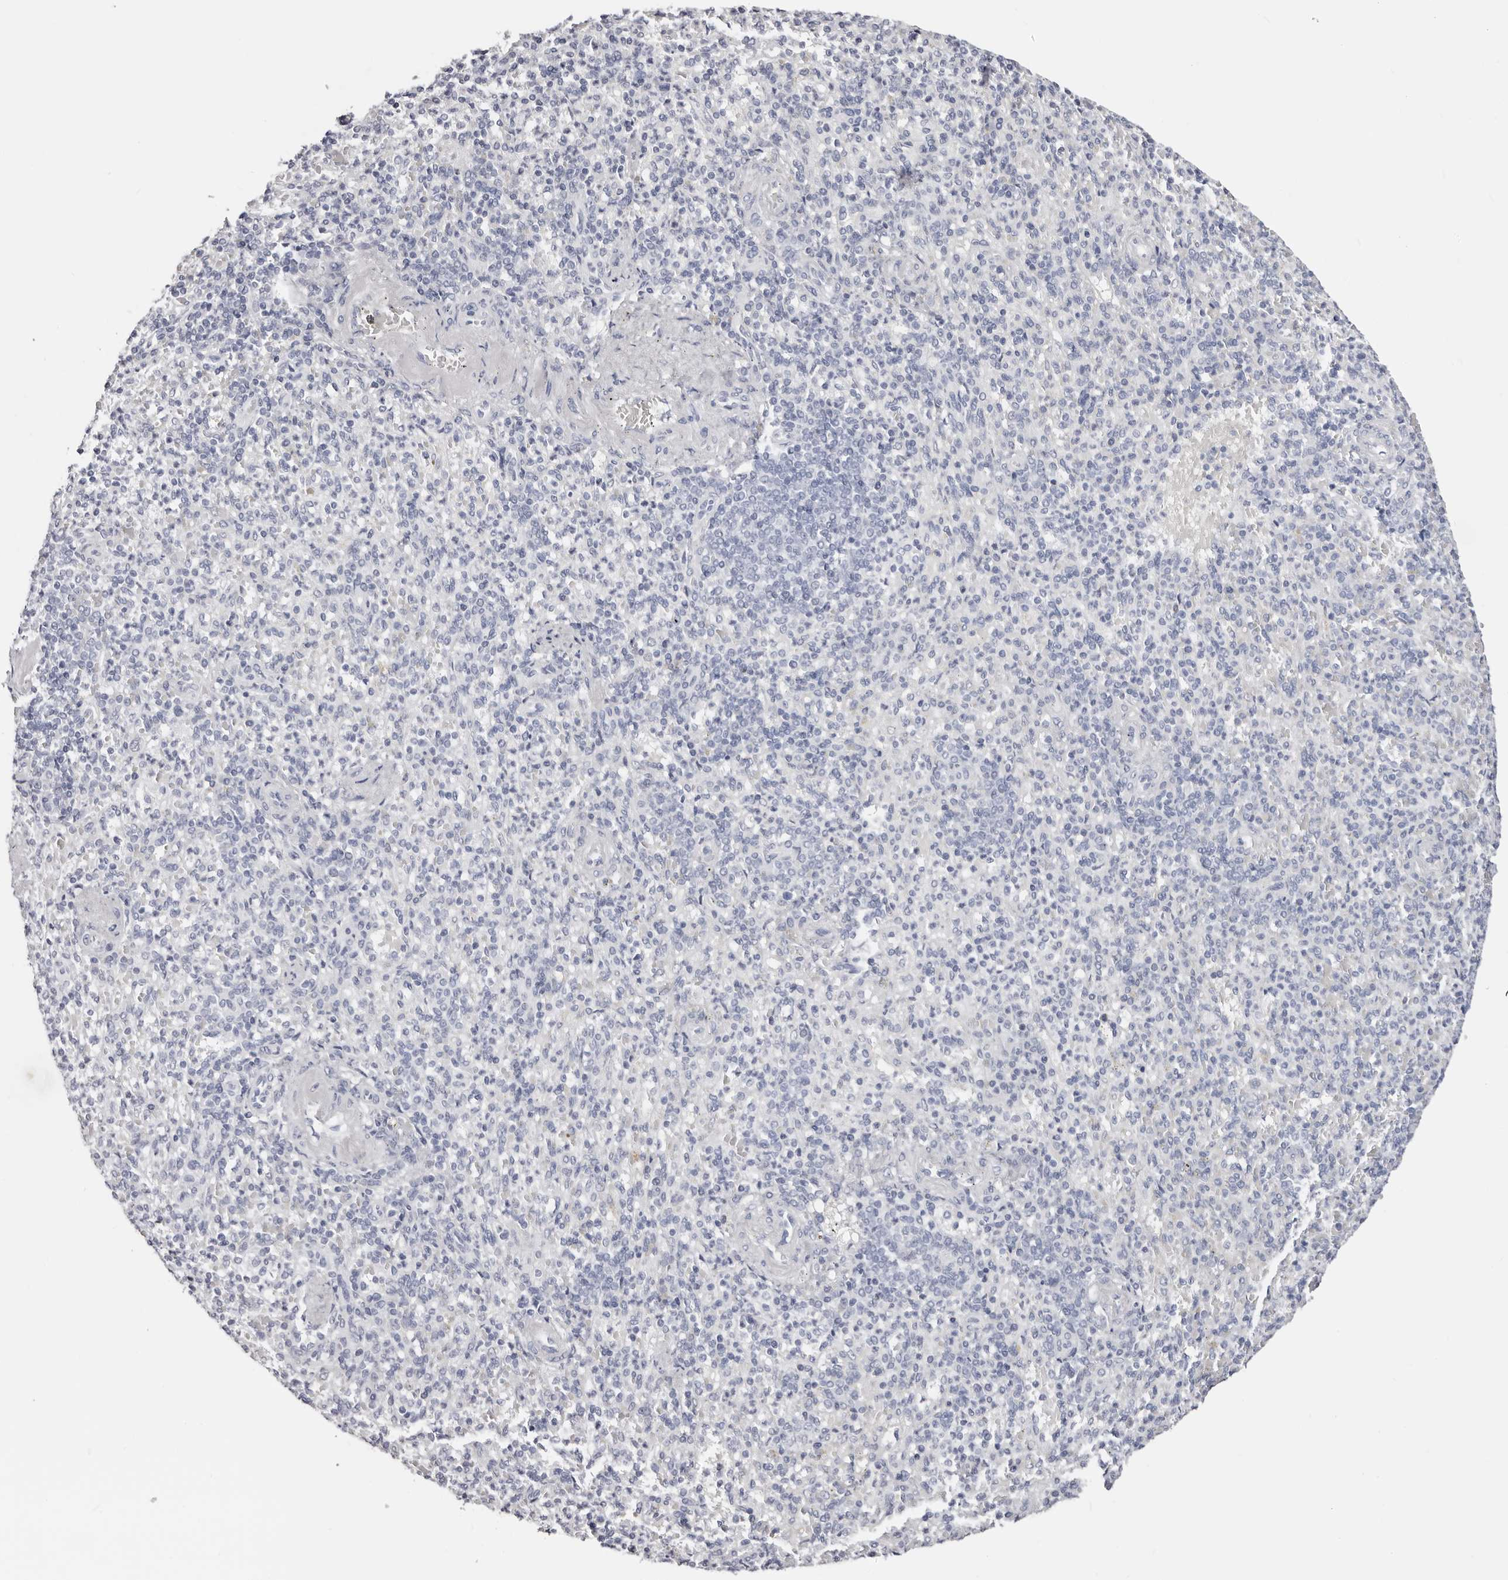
{"staining": {"intensity": "negative", "quantity": "none", "location": "none"}, "tissue": "spleen", "cell_type": "Cells in red pulp", "image_type": "normal", "snomed": [{"axis": "morphology", "description": "Normal tissue, NOS"}, {"axis": "topography", "description": "Spleen"}], "caption": "This is an immunohistochemistry (IHC) histopathology image of normal spleen. There is no positivity in cells in red pulp.", "gene": "AKNAD1", "patient": {"sex": "female", "age": 74}}